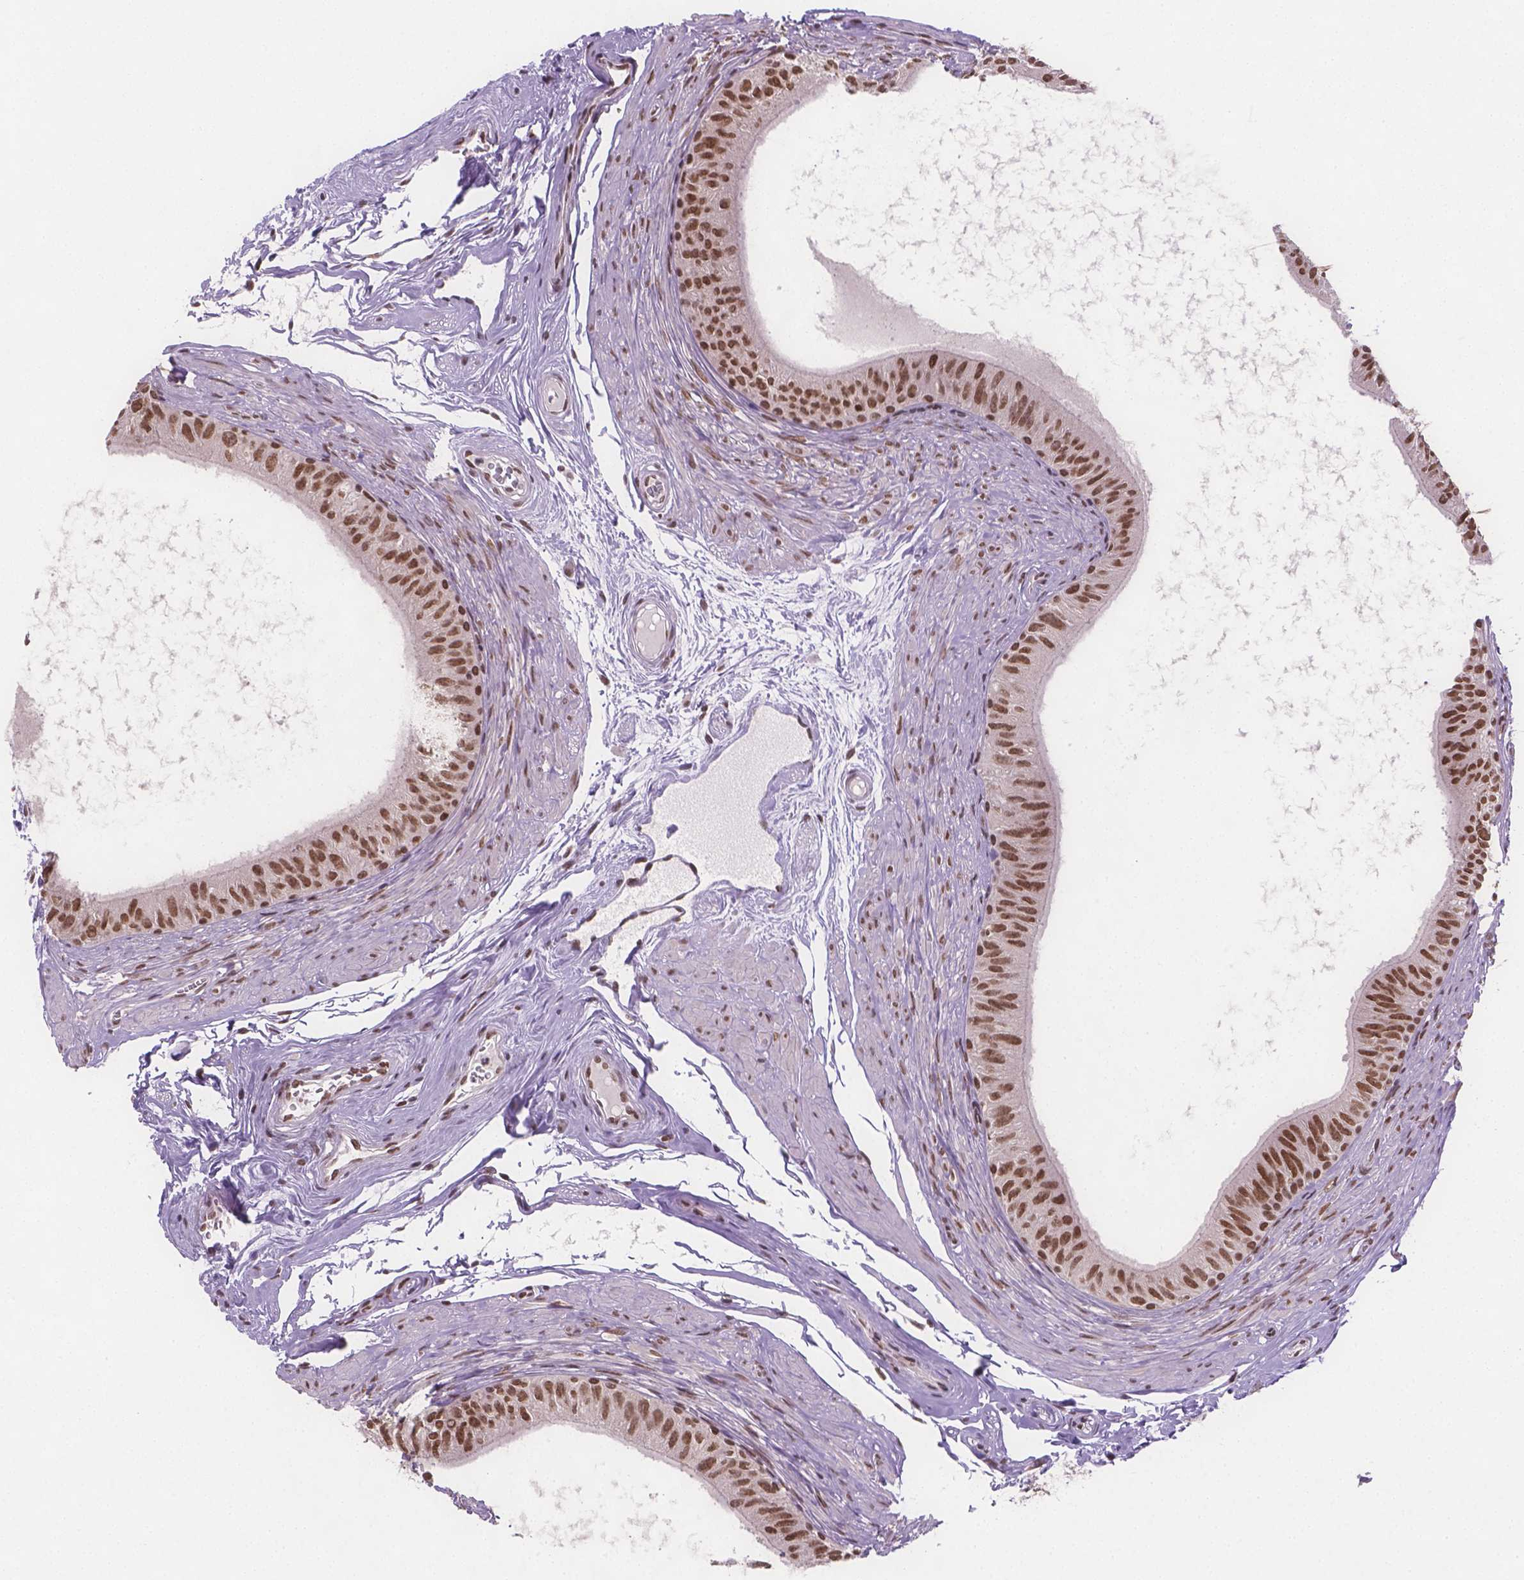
{"staining": {"intensity": "moderate", "quantity": ">75%", "location": "nuclear"}, "tissue": "epididymis", "cell_type": "Glandular cells", "image_type": "normal", "snomed": [{"axis": "morphology", "description": "Normal tissue, NOS"}, {"axis": "topography", "description": "Epididymis"}], "caption": "Immunohistochemistry micrograph of normal epididymis stained for a protein (brown), which shows medium levels of moderate nuclear positivity in about >75% of glandular cells.", "gene": "FANCE", "patient": {"sex": "male", "age": 36}}